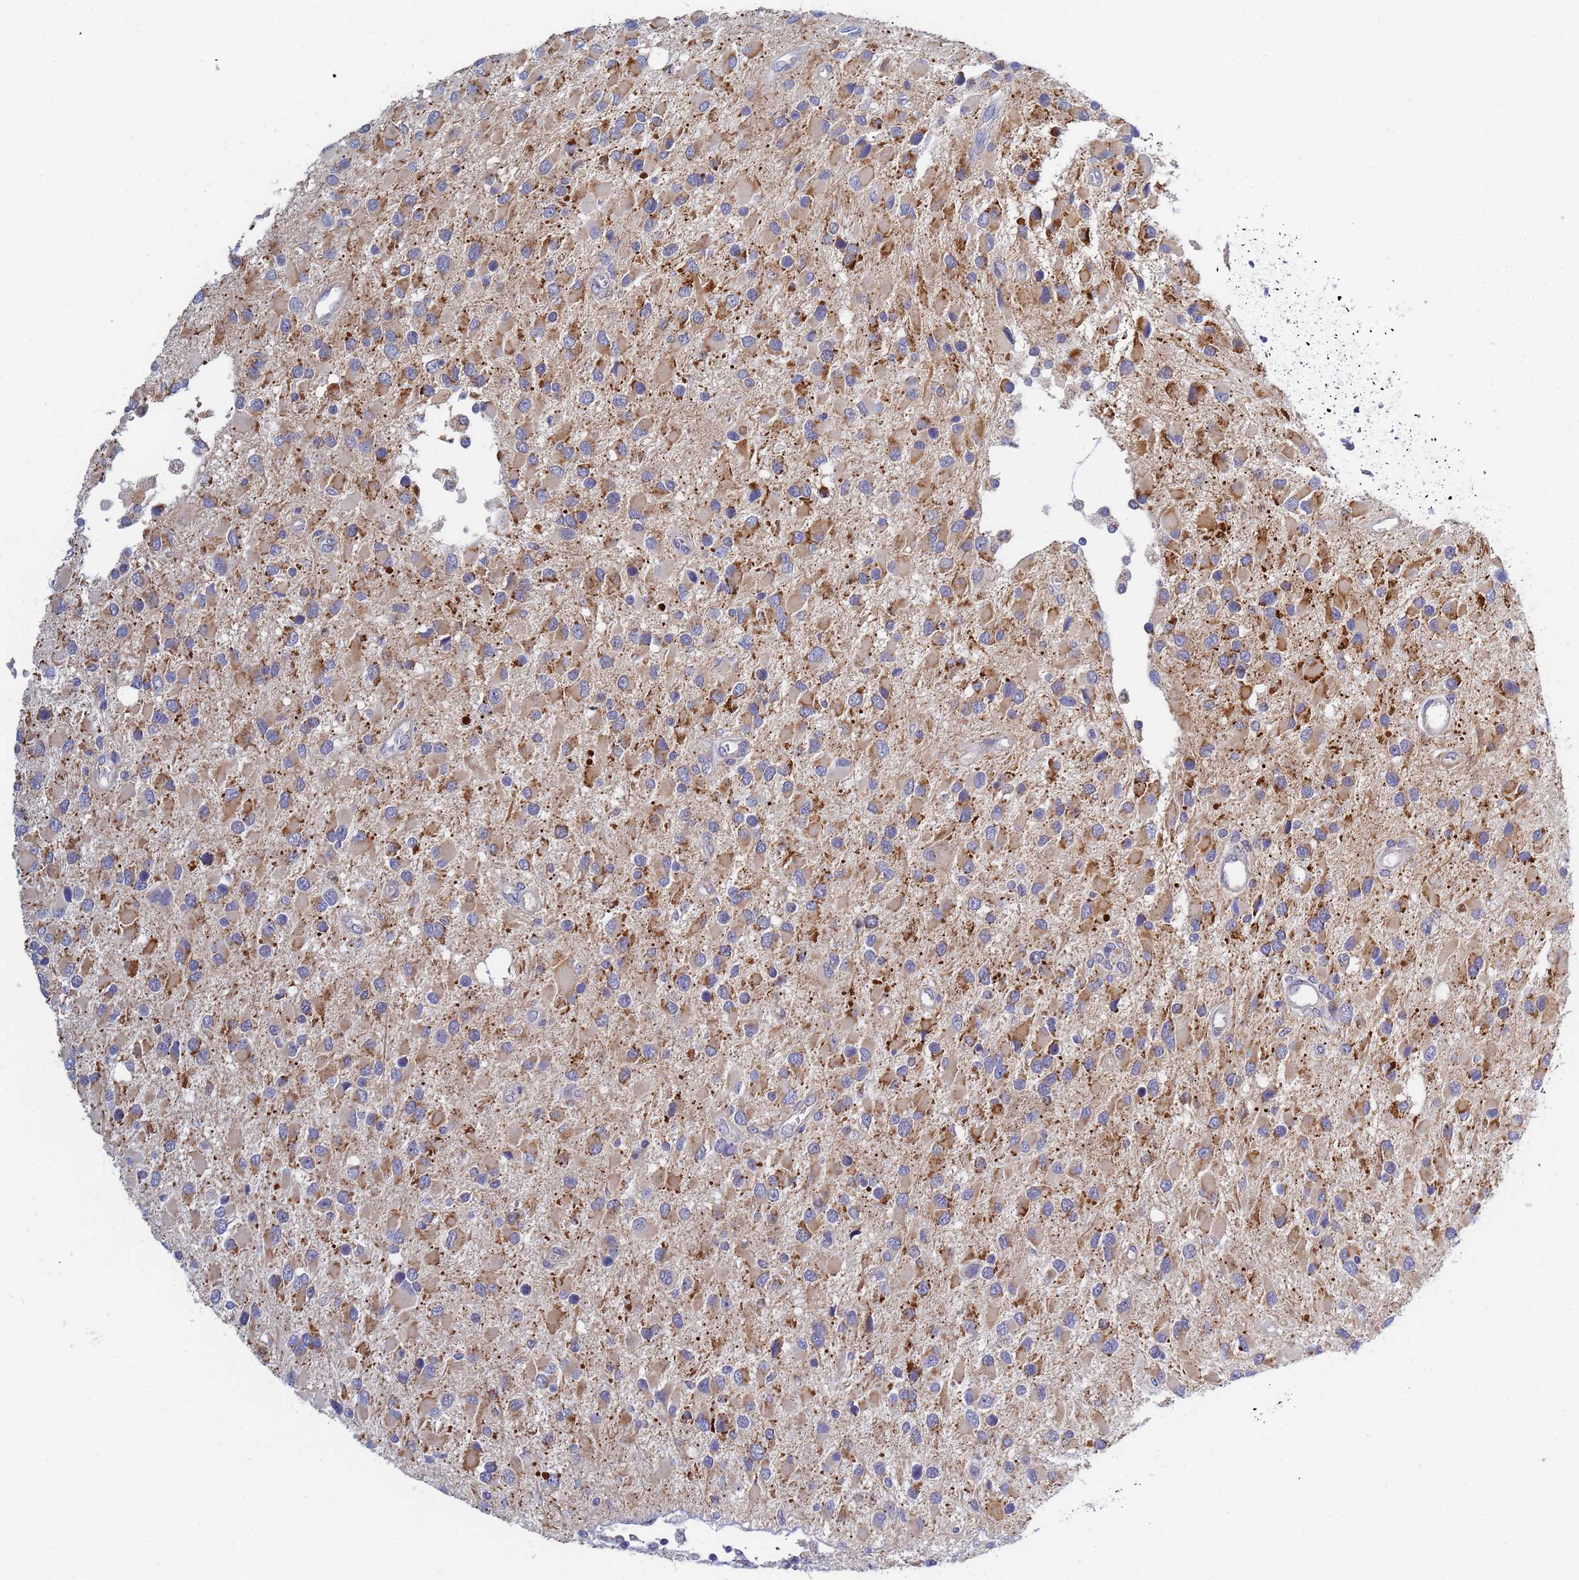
{"staining": {"intensity": "moderate", "quantity": ">75%", "location": "cytoplasmic/membranous"}, "tissue": "glioma", "cell_type": "Tumor cells", "image_type": "cancer", "snomed": [{"axis": "morphology", "description": "Glioma, malignant, High grade"}, {"axis": "topography", "description": "Brain"}], "caption": "Tumor cells show moderate cytoplasmic/membranous staining in approximately >75% of cells in malignant glioma (high-grade).", "gene": "SDR39U1", "patient": {"sex": "male", "age": 53}}